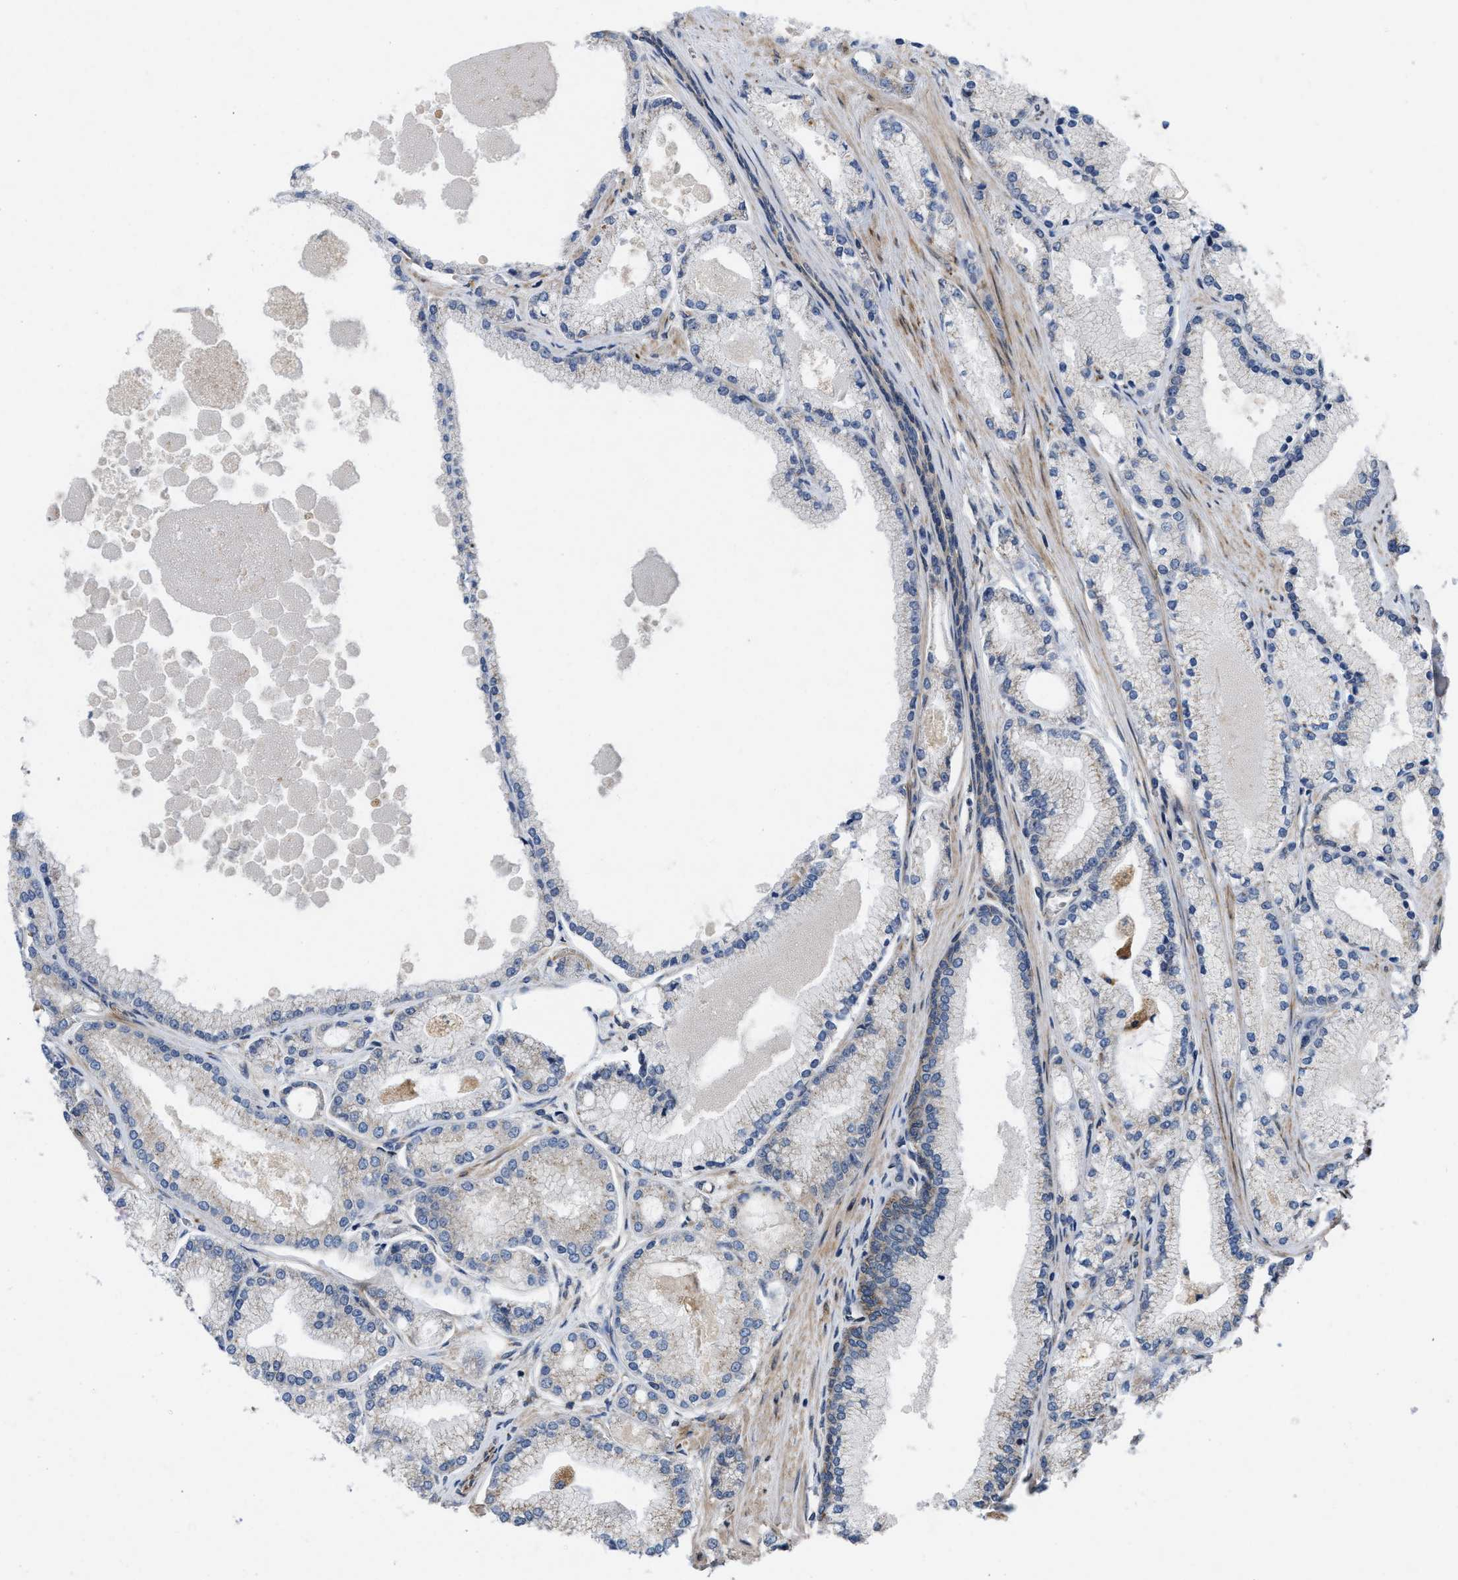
{"staining": {"intensity": "weak", "quantity": ">75%", "location": "cytoplasmic/membranous"}, "tissue": "prostate cancer", "cell_type": "Tumor cells", "image_type": "cancer", "snomed": [{"axis": "morphology", "description": "Adenocarcinoma, High grade"}, {"axis": "topography", "description": "Prostate"}], "caption": "Prostate cancer (high-grade adenocarcinoma) was stained to show a protein in brown. There is low levels of weak cytoplasmic/membranous staining in approximately >75% of tumor cells.", "gene": "EOGT", "patient": {"sex": "male", "age": 71}}